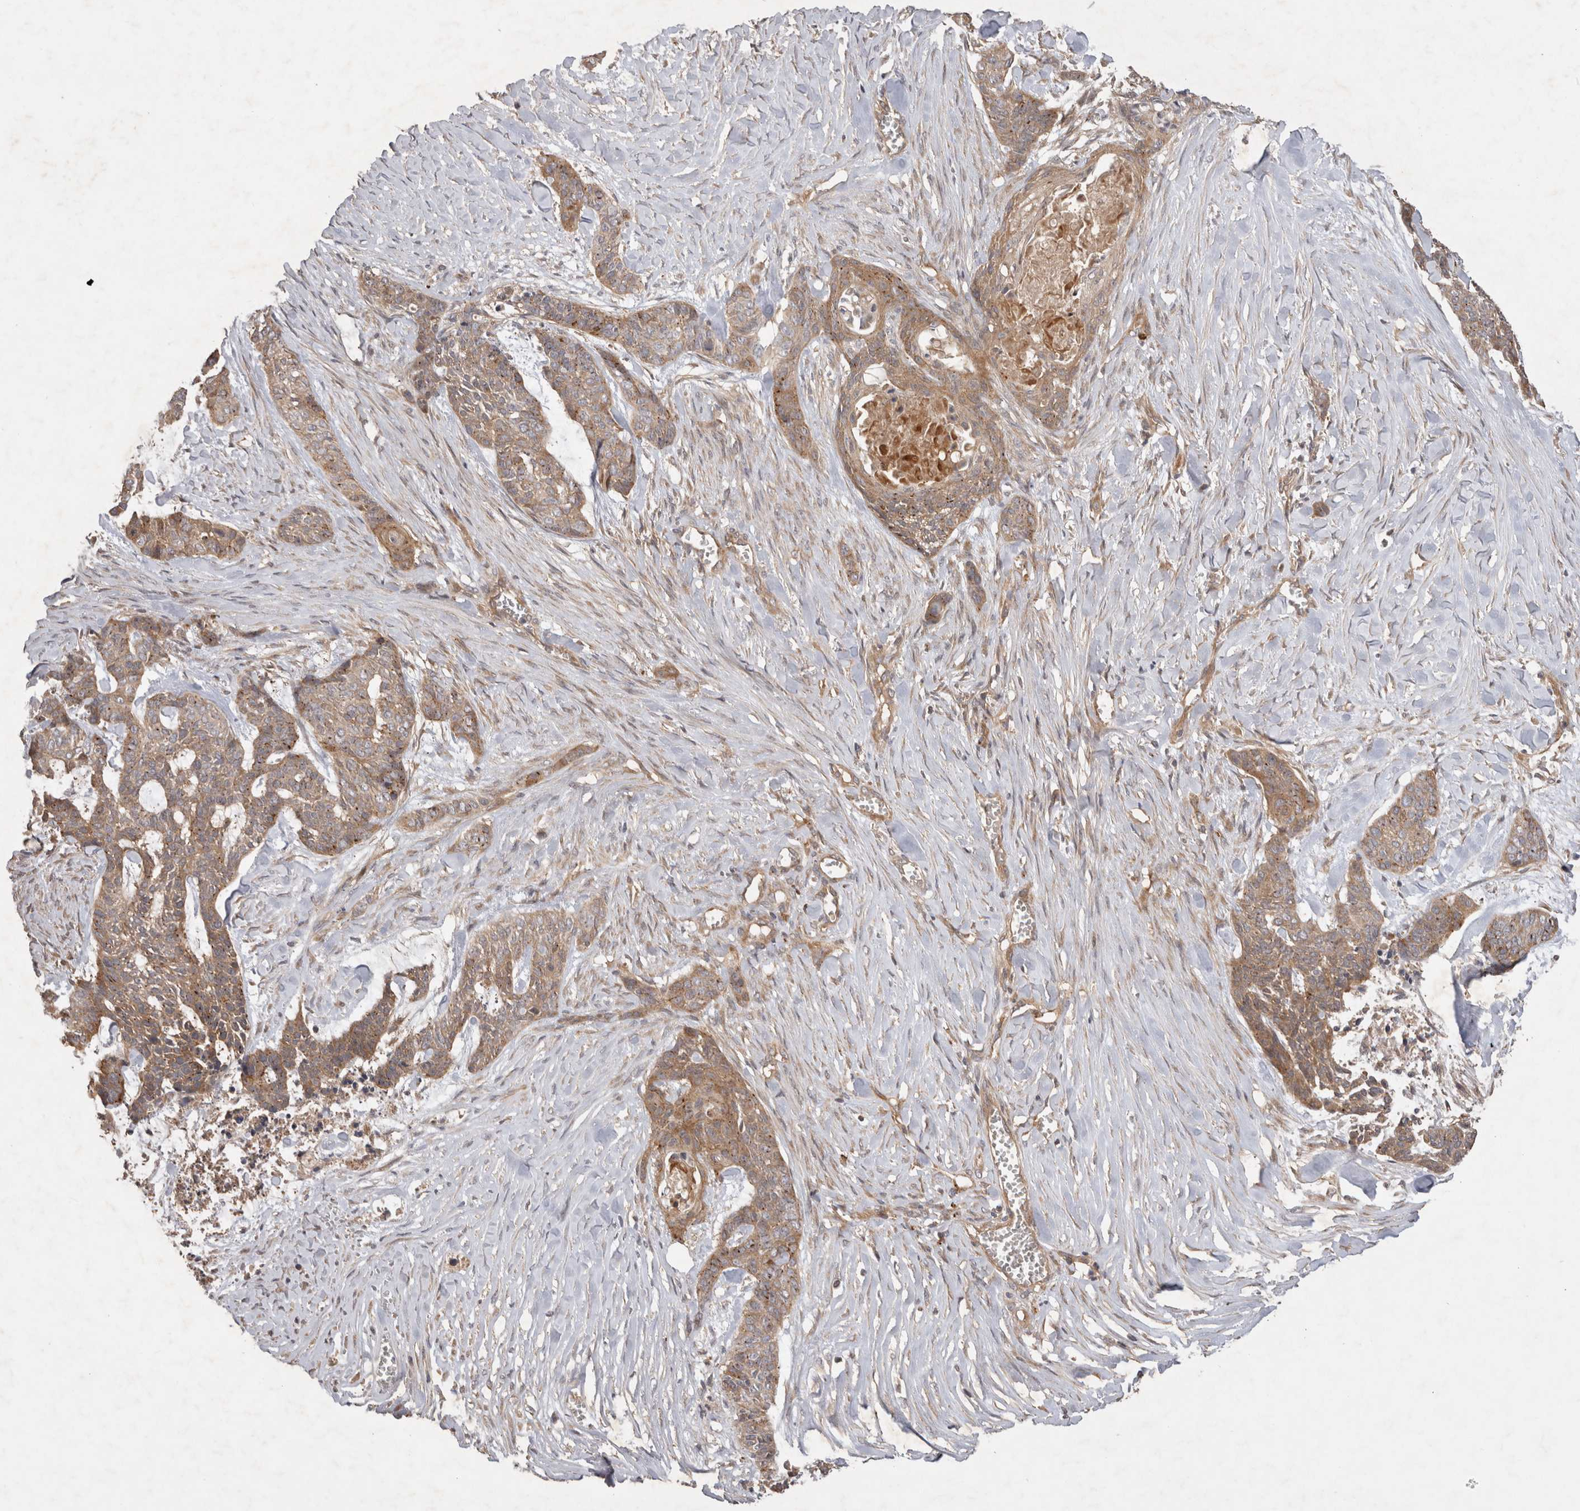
{"staining": {"intensity": "weak", "quantity": ">75%", "location": "cytoplasmic/membranous"}, "tissue": "skin cancer", "cell_type": "Tumor cells", "image_type": "cancer", "snomed": [{"axis": "morphology", "description": "Basal cell carcinoma"}, {"axis": "topography", "description": "Skin"}], "caption": "Skin cancer stained with IHC exhibits weak cytoplasmic/membranous staining in about >75% of tumor cells. (IHC, brightfield microscopy, high magnification).", "gene": "PPP1R42", "patient": {"sex": "female", "age": 64}}